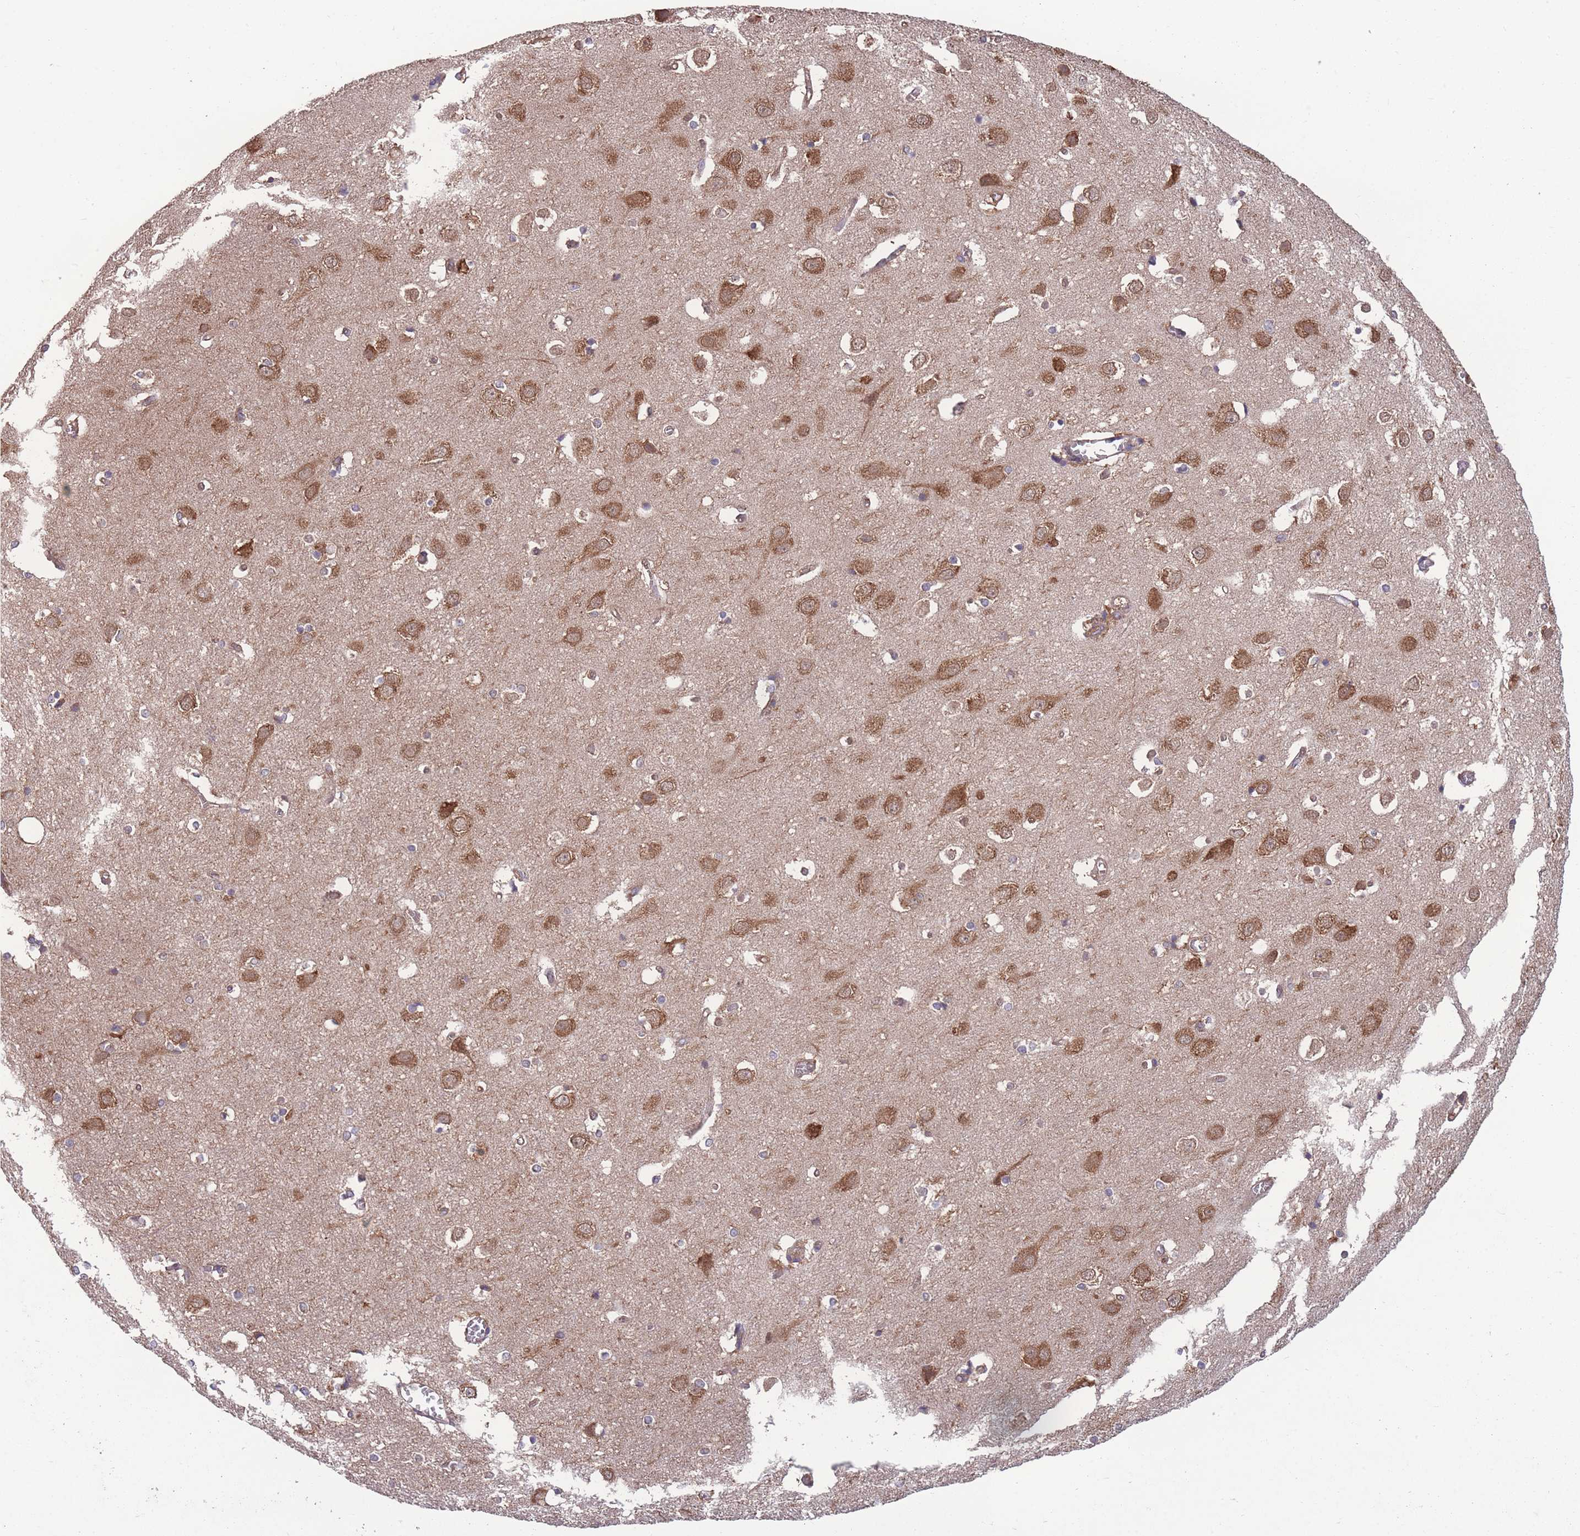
{"staining": {"intensity": "moderate", "quantity": ">75%", "location": "cytoplasmic/membranous"}, "tissue": "cerebral cortex", "cell_type": "Endothelial cells", "image_type": "normal", "snomed": [{"axis": "morphology", "description": "Normal tissue, NOS"}, {"axis": "topography", "description": "Cerebral cortex"}], "caption": "The micrograph displays staining of normal cerebral cortex, revealing moderate cytoplasmic/membranous protein positivity (brown color) within endothelial cells.", "gene": "ZPR1", "patient": {"sex": "male", "age": 54}}